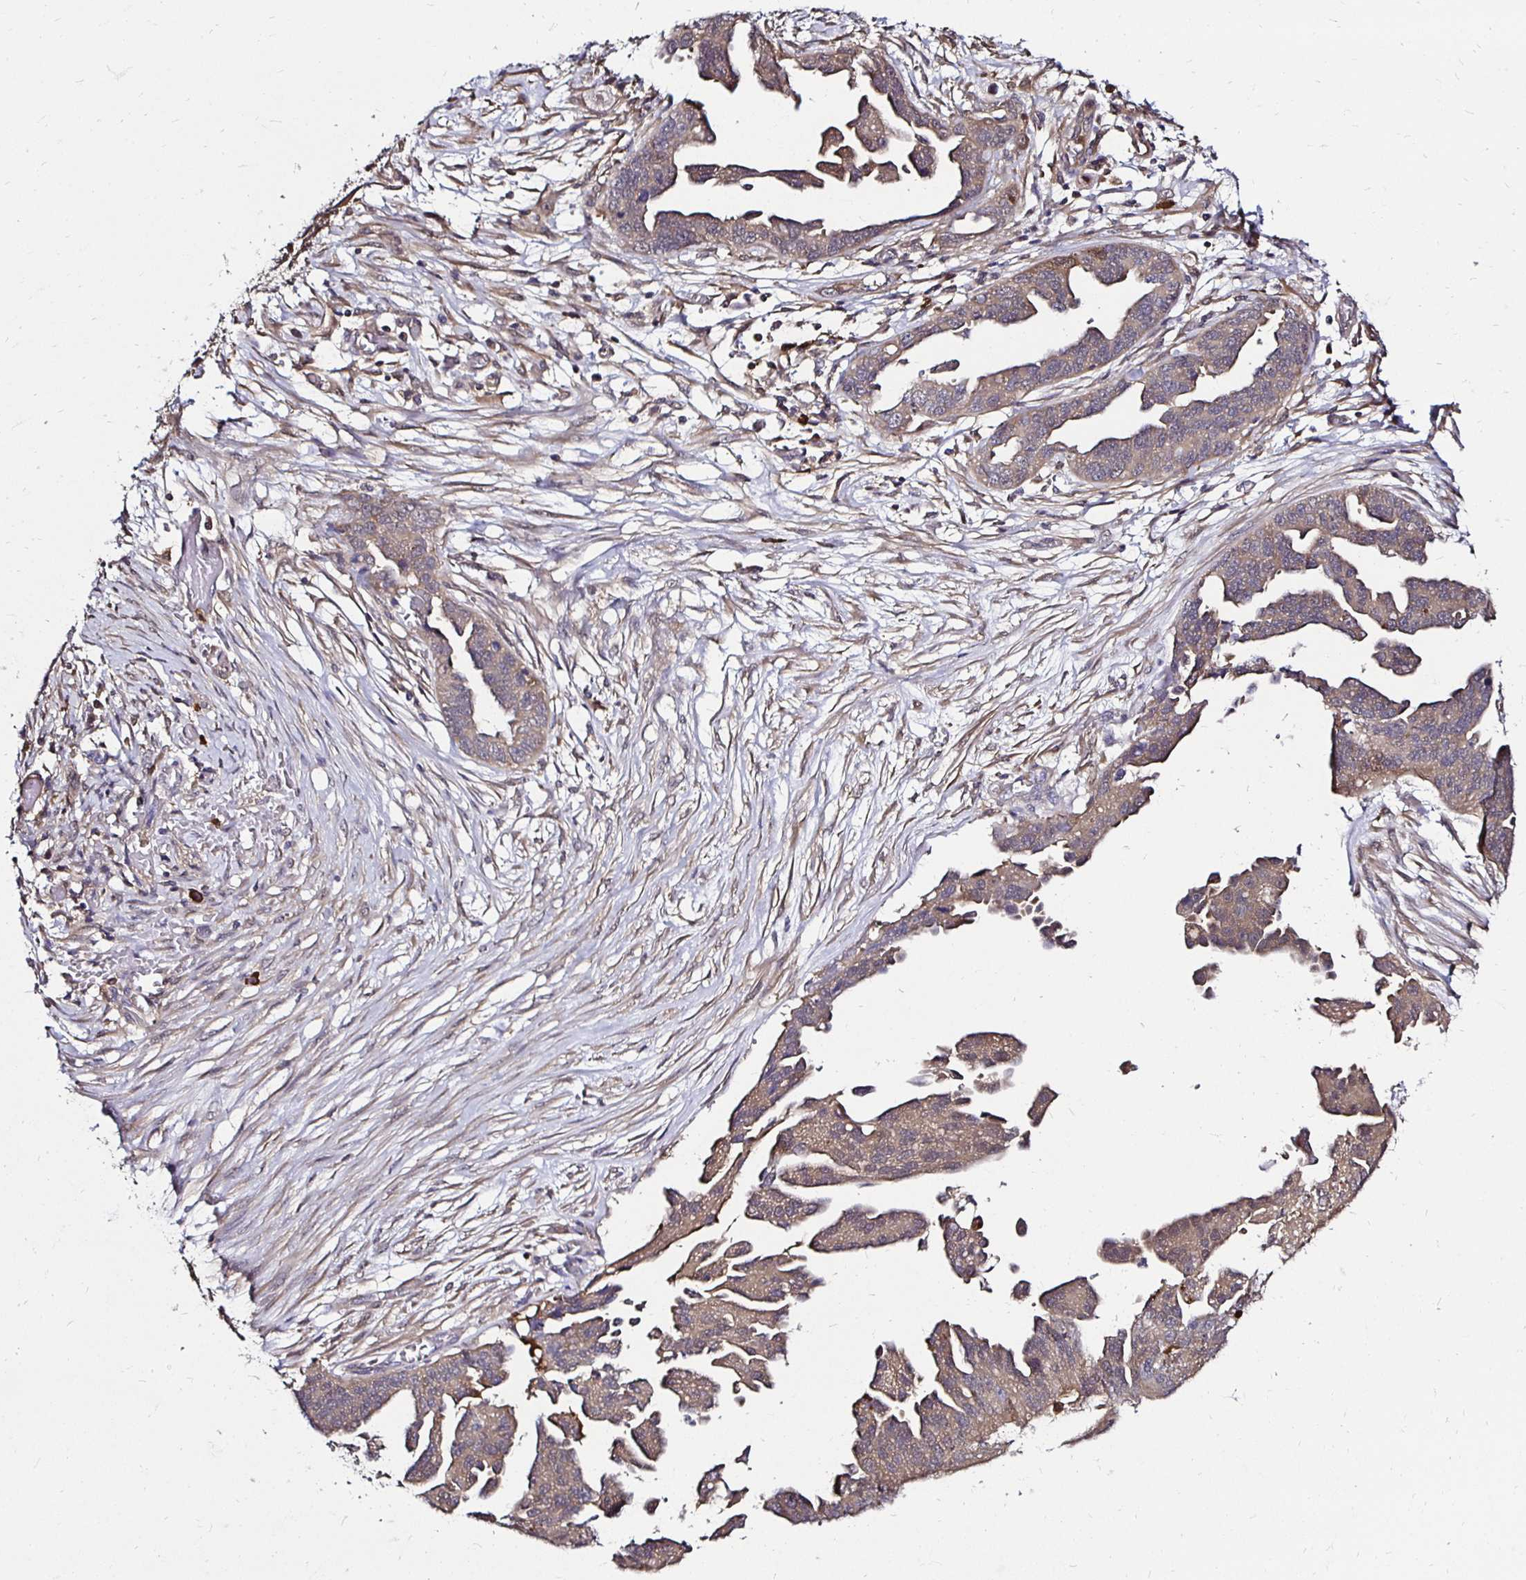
{"staining": {"intensity": "weak", "quantity": "25%-75%", "location": "cytoplasmic/membranous"}, "tissue": "ovarian cancer", "cell_type": "Tumor cells", "image_type": "cancer", "snomed": [{"axis": "morphology", "description": "Cystadenocarcinoma, serous, NOS"}, {"axis": "topography", "description": "Ovary"}], "caption": "The photomicrograph reveals immunohistochemical staining of ovarian serous cystadenocarcinoma. There is weak cytoplasmic/membranous expression is seen in about 25%-75% of tumor cells. (DAB IHC, brown staining for protein, blue staining for nuclei).", "gene": "TXN", "patient": {"sex": "female", "age": 75}}